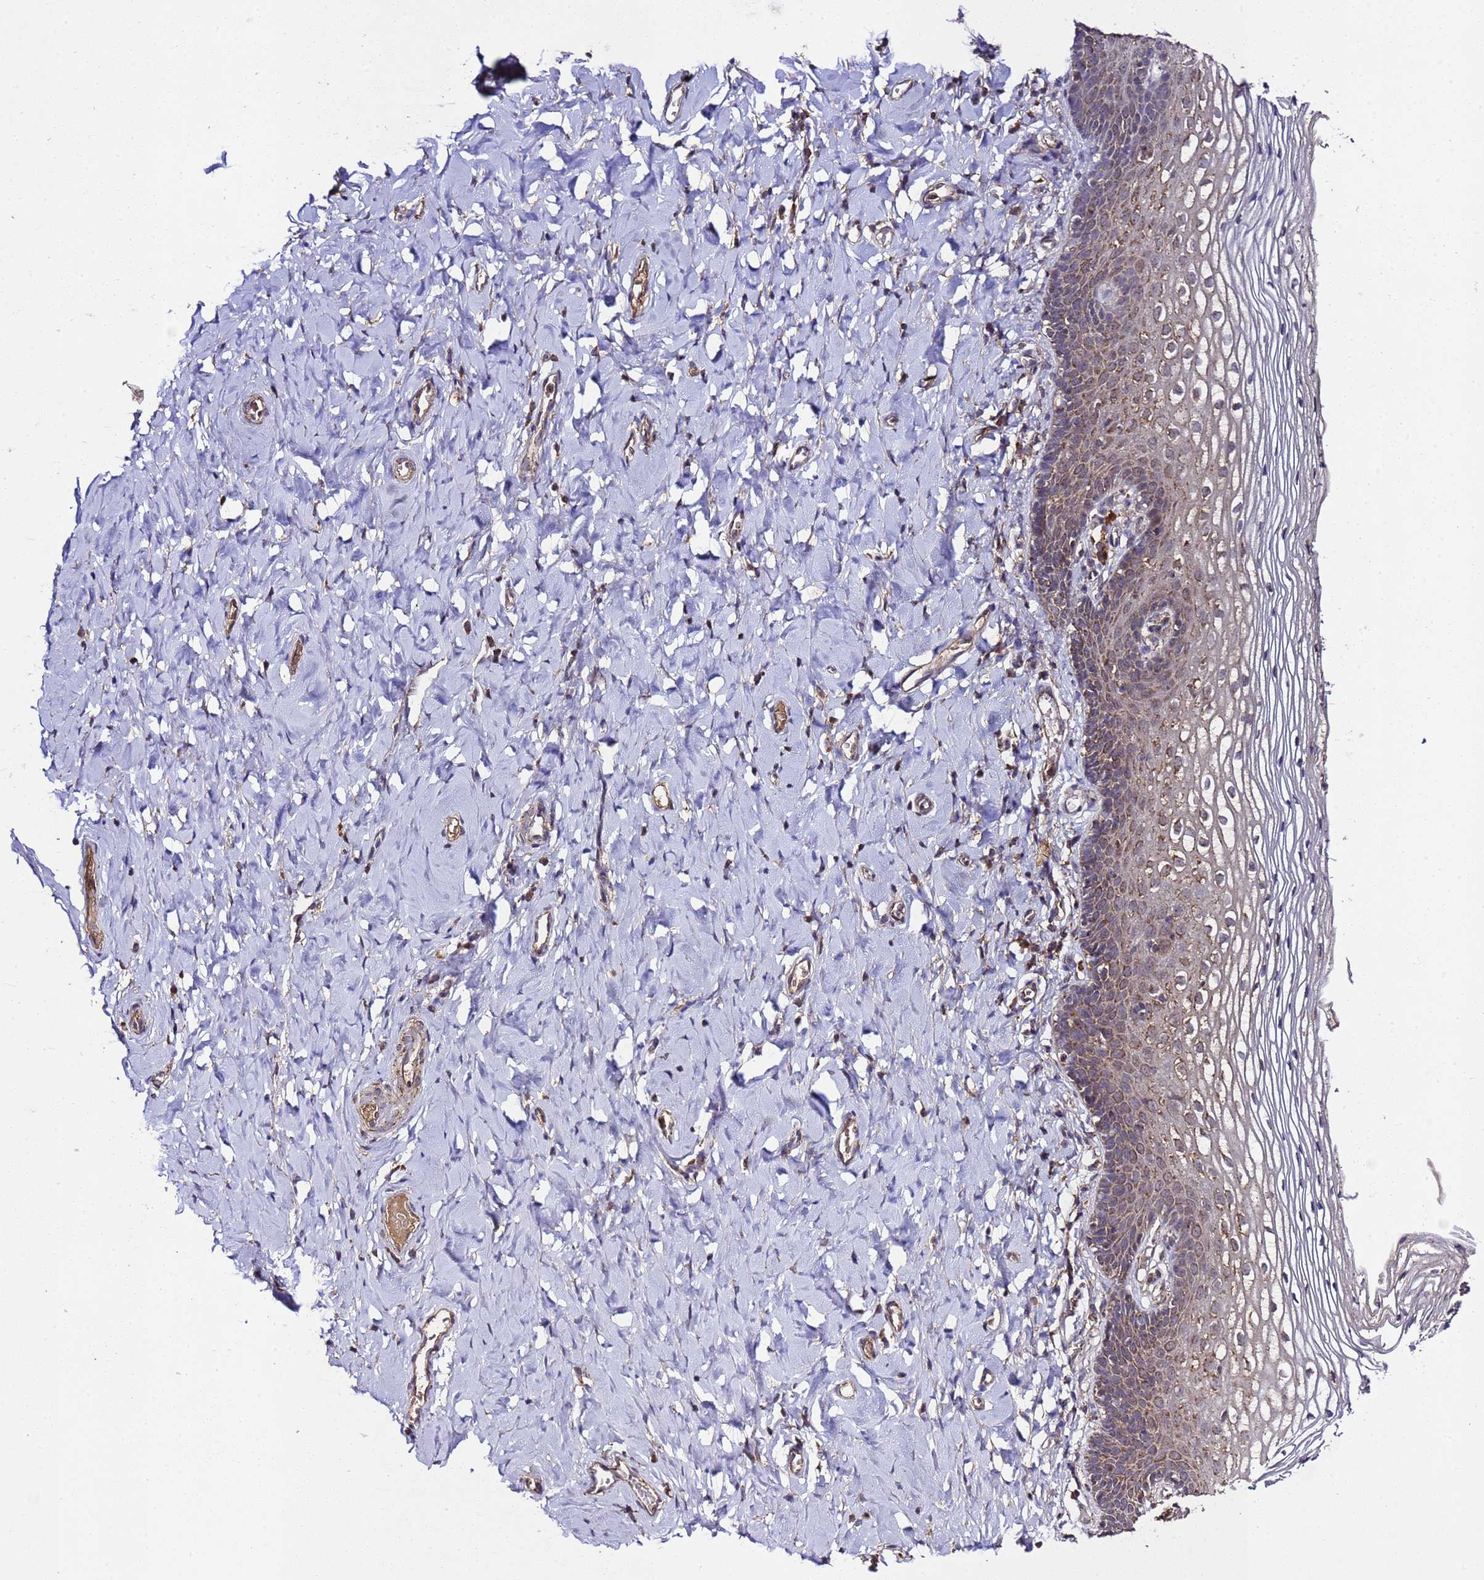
{"staining": {"intensity": "moderate", "quantity": "25%-75%", "location": "cytoplasmic/membranous"}, "tissue": "vagina", "cell_type": "Squamous epithelial cells", "image_type": "normal", "snomed": [{"axis": "morphology", "description": "Normal tissue, NOS"}, {"axis": "topography", "description": "Vagina"}], "caption": "This is an image of IHC staining of normal vagina, which shows moderate positivity in the cytoplasmic/membranous of squamous epithelial cells.", "gene": "HSPBAP1", "patient": {"sex": "female", "age": 60}}